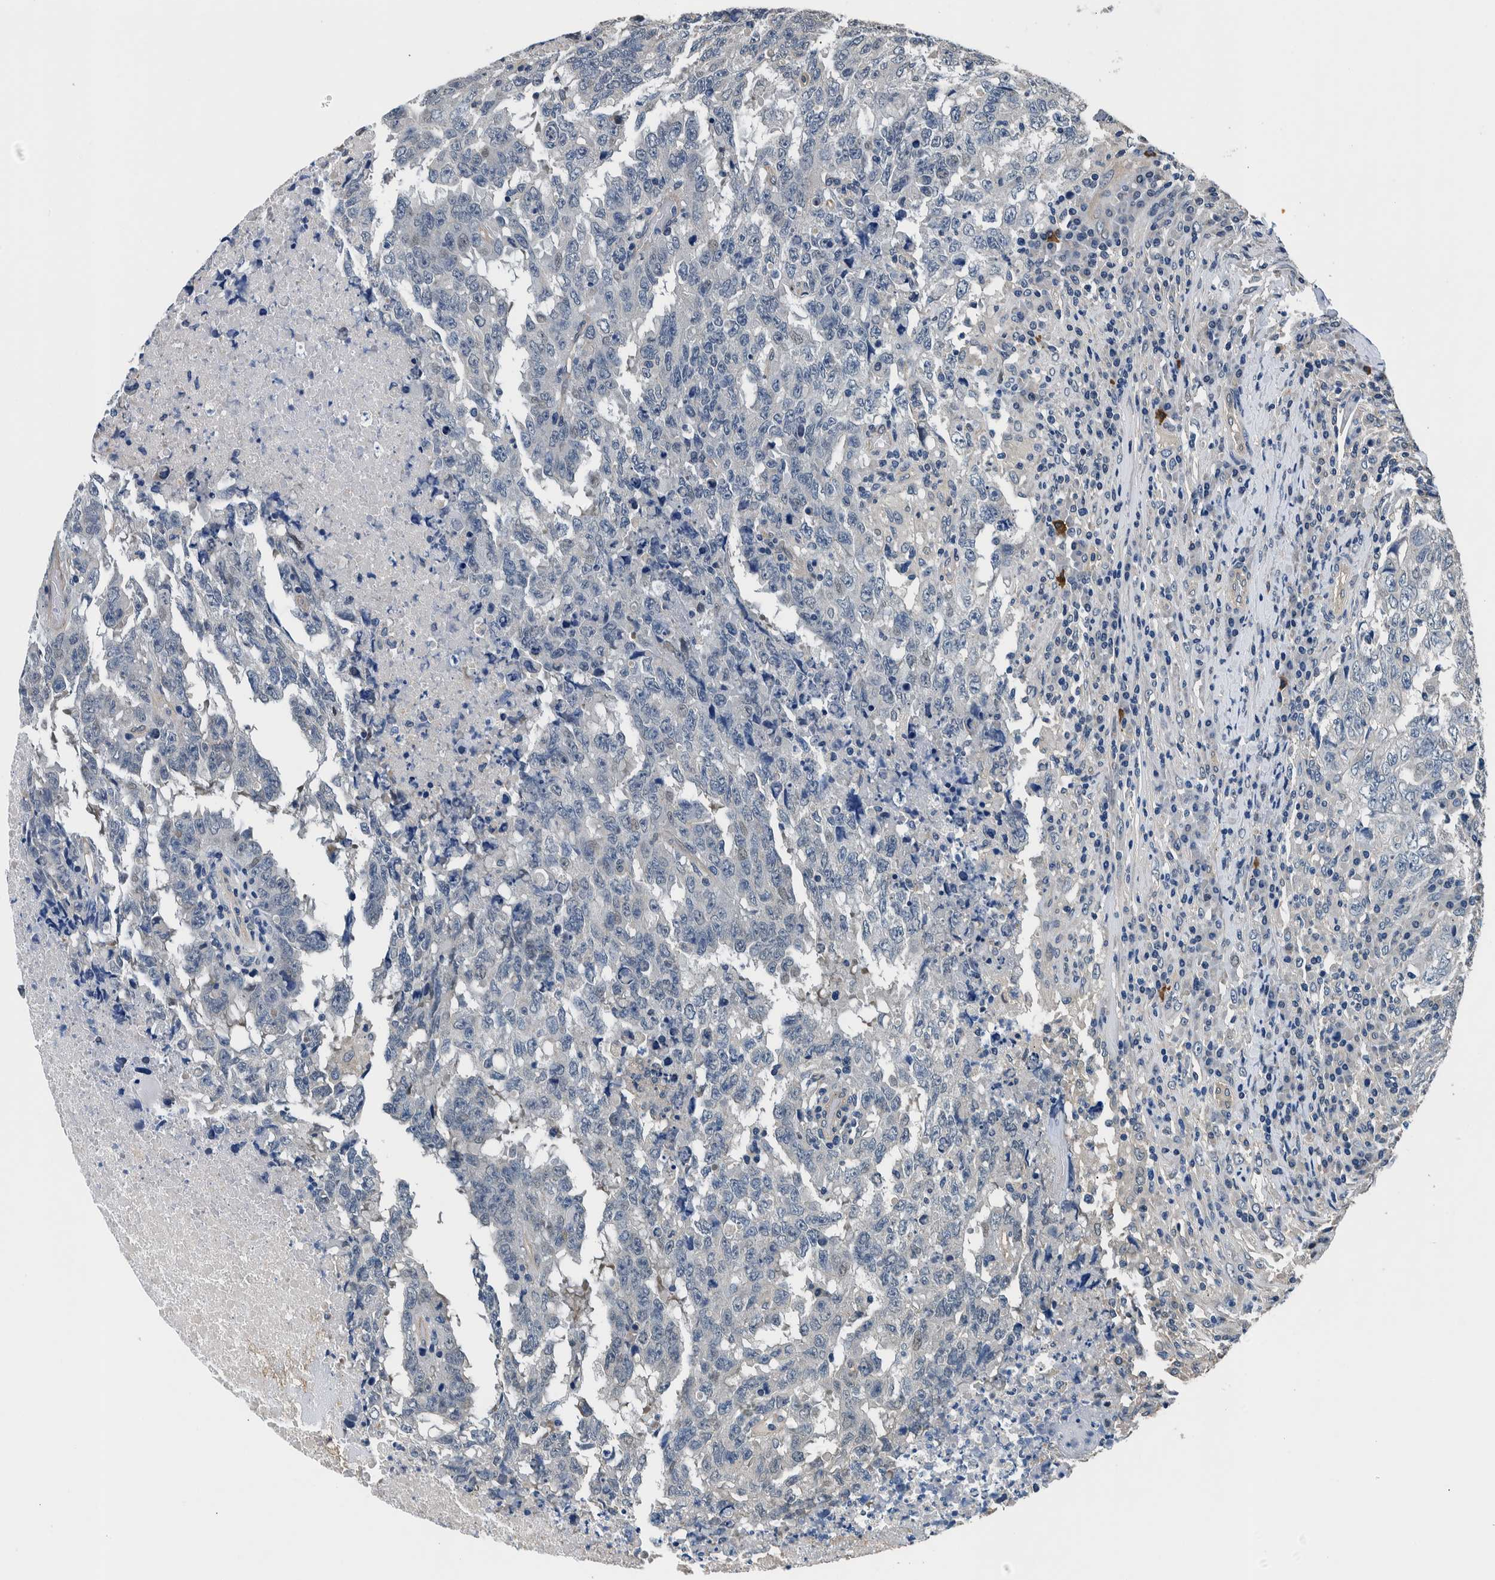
{"staining": {"intensity": "negative", "quantity": "none", "location": "none"}, "tissue": "testis cancer", "cell_type": "Tumor cells", "image_type": "cancer", "snomed": [{"axis": "morphology", "description": "Necrosis, NOS"}, {"axis": "morphology", "description": "Carcinoma, Embryonal, NOS"}, {"axis": "topography", "description": "Testis"}], "caption": "Immunohistochemical staining of human testis cancer (embryonal carcinoma) demonstrates no significant positivity in tumor cells. The staining was performed using DAB to visualize the protein expression in brown, while the nuclei were stained in blue with hematoxylin (Magnification: 20x).", "gene": "NIBAN2", "patient": {"sex": "male", "age": 19}}